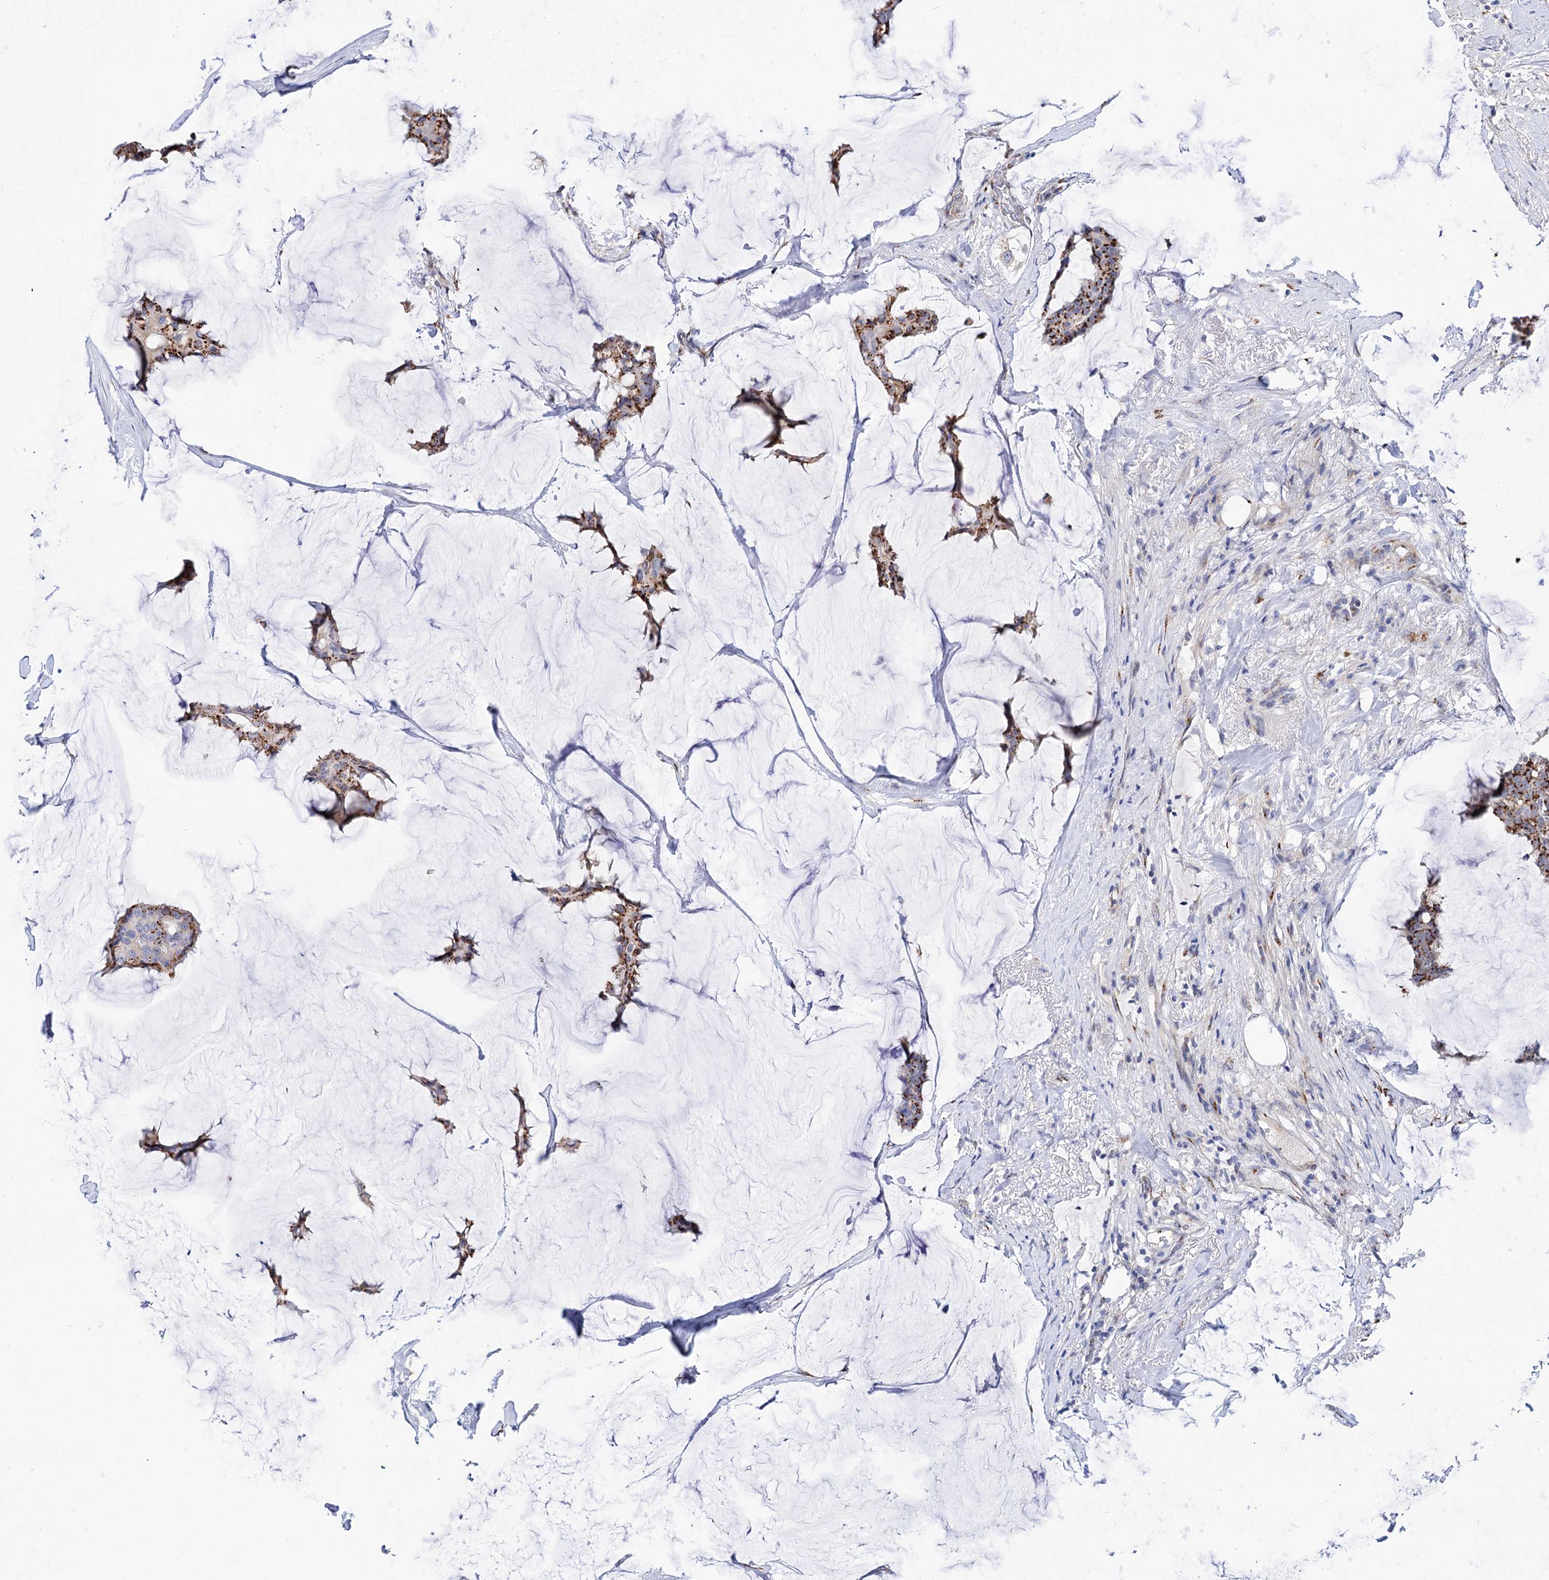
{"staining": {"intensity": "strong", "quantity": ">75%", "location": "cytoplasmic/membranous"}, "tissue": "breast cancer", "cell_type": "Tumor cells", "image_type": "cancer", "snomed": [{"axis": "morphology", "description": "Duct carcinoma"}, {"axis": "topography", "description": "Breast"}], "caption": "Immunohistochemical staining of human infiltrating ductal carcinoma (breast) exhibits high levels of strong cytoplasmic/membranous positivity in approximately >75% of tumor cells.", "gene": "C11orf96", "patient": {"sex": "female", "age": 93}}